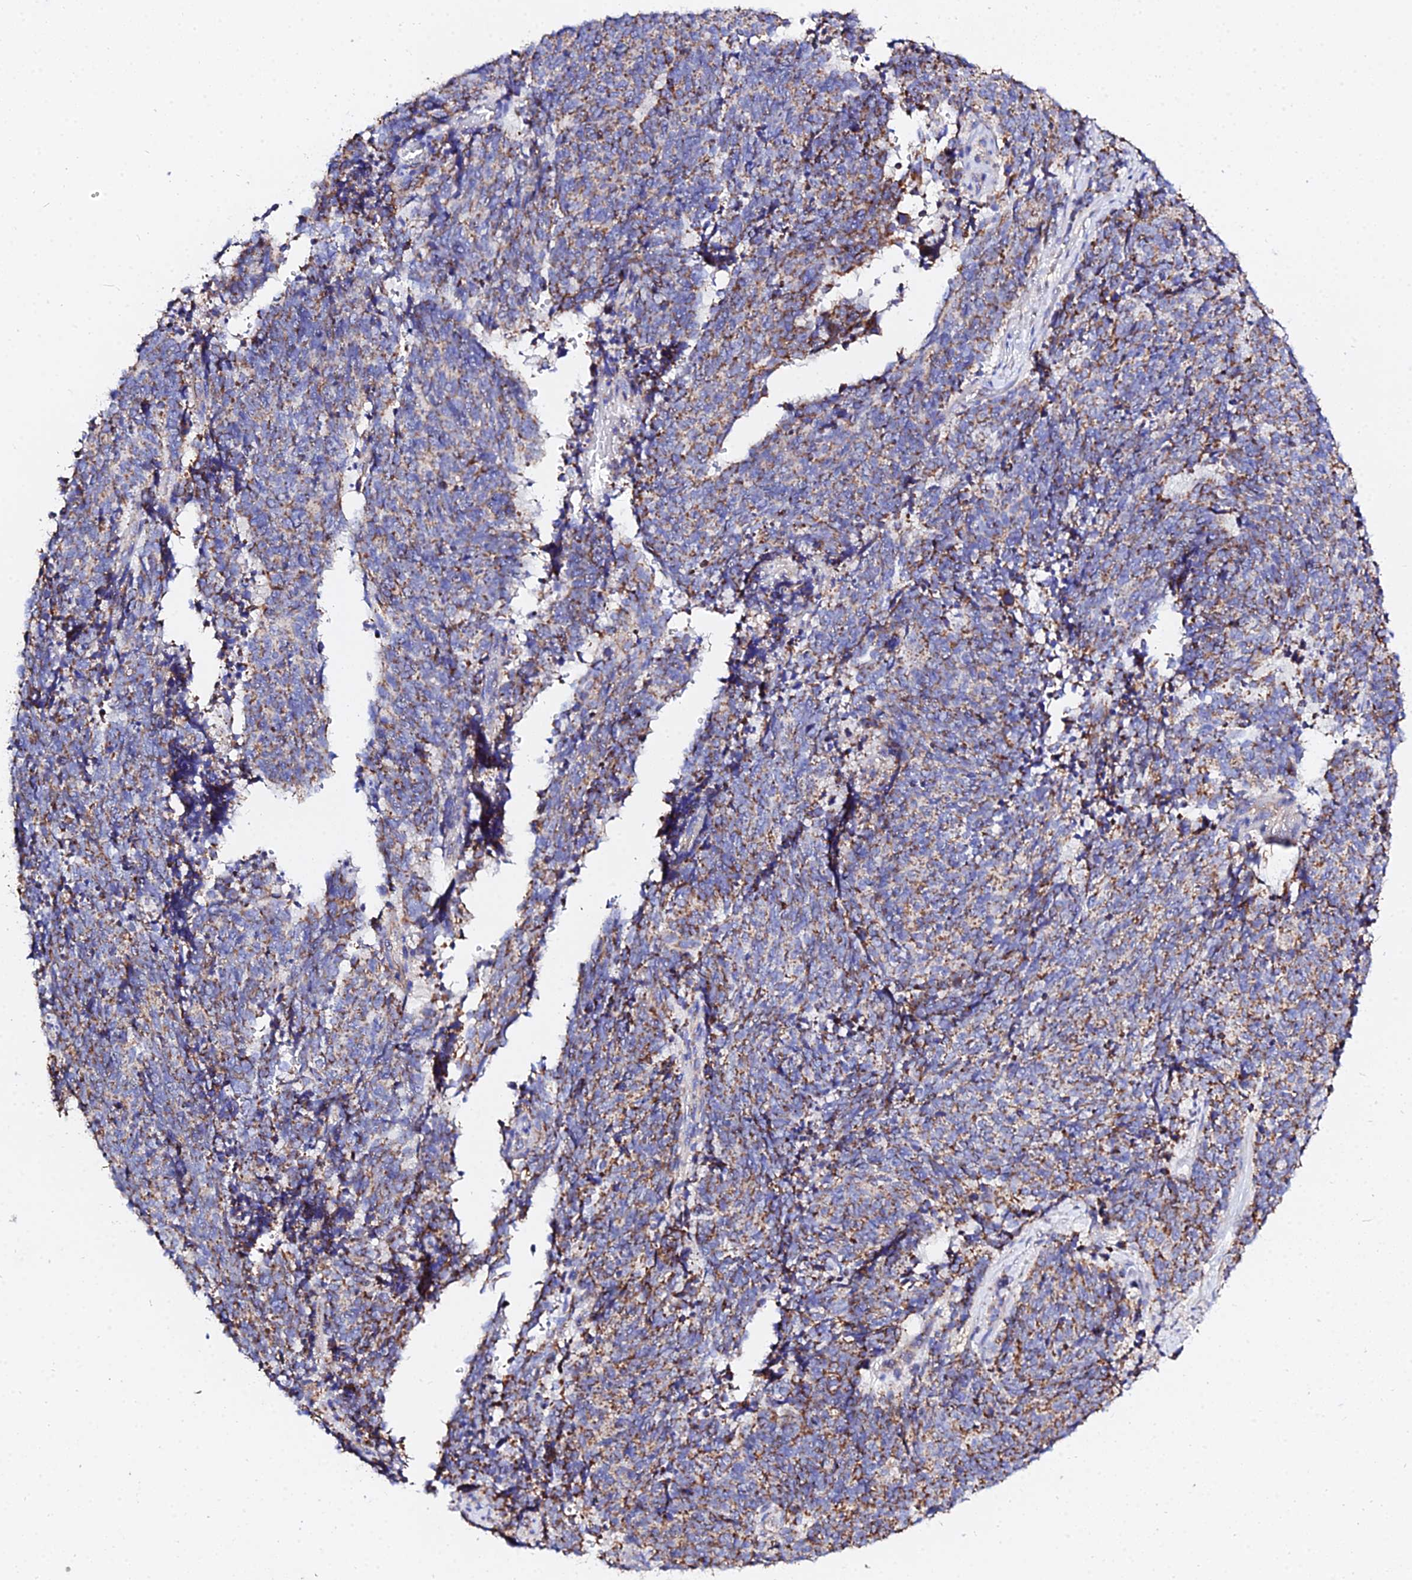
{"staining": {"intensity": "moderate", "quantity": ">75%", "location": "cytoplasmic/membranous"}, "tissue": "cervical cancer", "cell_type": "Tumor cells", "image_type": "cancer", "snomed": [{"axis": "morphology", "description": "Squamous cell carcinoma, NOS"}, {"axis": "topography", "description": "Cervix"}], "caption": "Tumor cells reveal medium levels of moderate cytoplasmic/membranous positivity in approximately >75% of cells in human squamous cell carcinoma (cervical).", "gene": "ZNF573", "patient": {"sex": "female", "age": 29}}